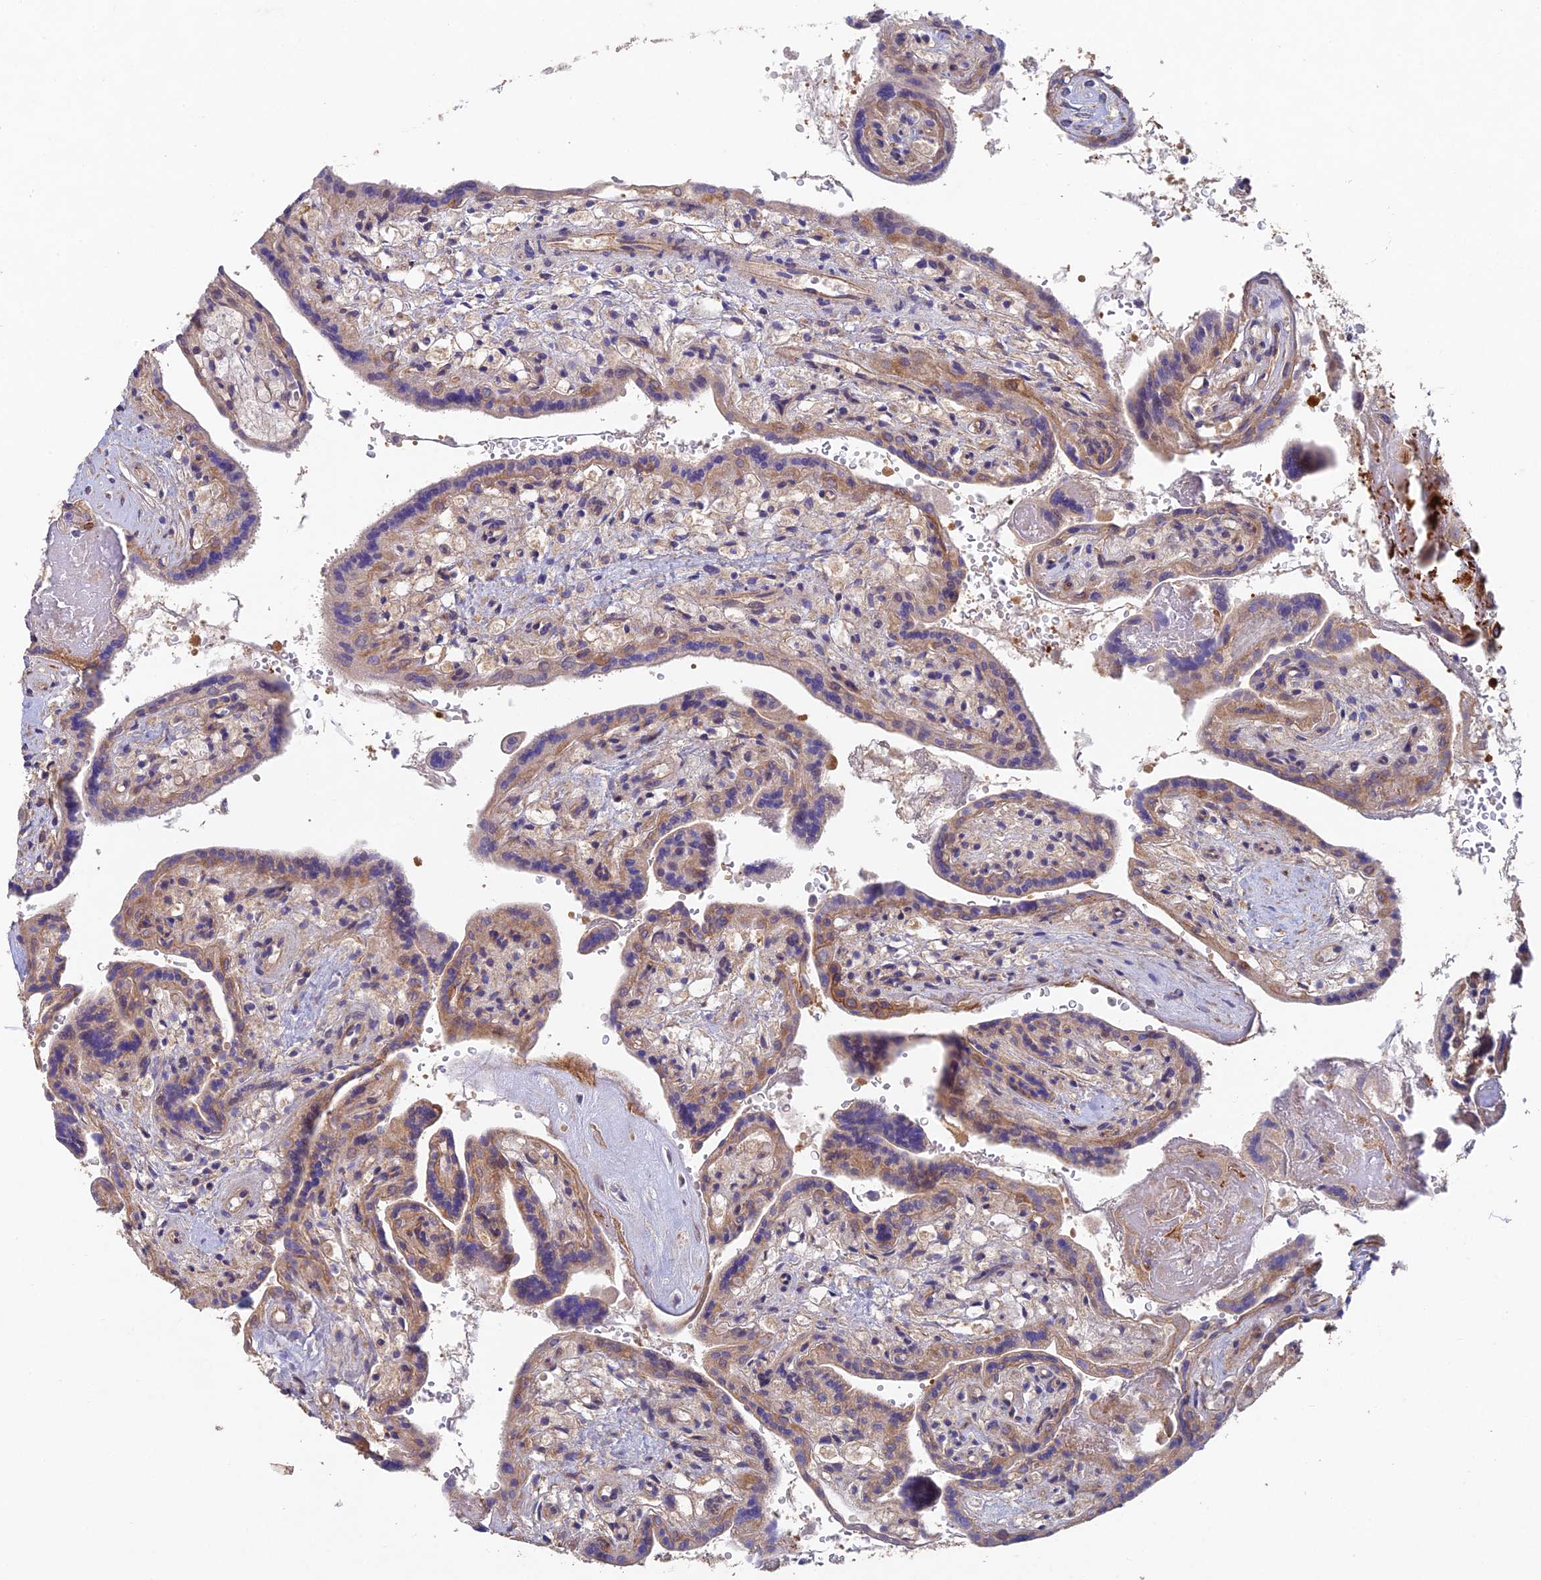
{"staining": {"intensity": "moderate", "quantity": ">75%", "location": "cytoplasmic/membranous"}, "tissue": "placenta", "cell_type": "Trophoblastic cells", "image_type": "normal", "snomed": [{"axis": "morphology", "description": "Normal tissue, NOS"}, {"axis": "topography", "description": "Placenta"}], "caption": "The histopathology image reveals immunohistochemical staining of normal placenta. There is moderate cytoplasmic/membranous positivity is appreciated in about >75% of trophoblastic cells. (DAB (3,3'-diaminobenzidine) IHC, brown staining for protein, blue staining for nuclei).", "gene": "NSMCE1", "patient": {"sex": "female", "age": 37}}